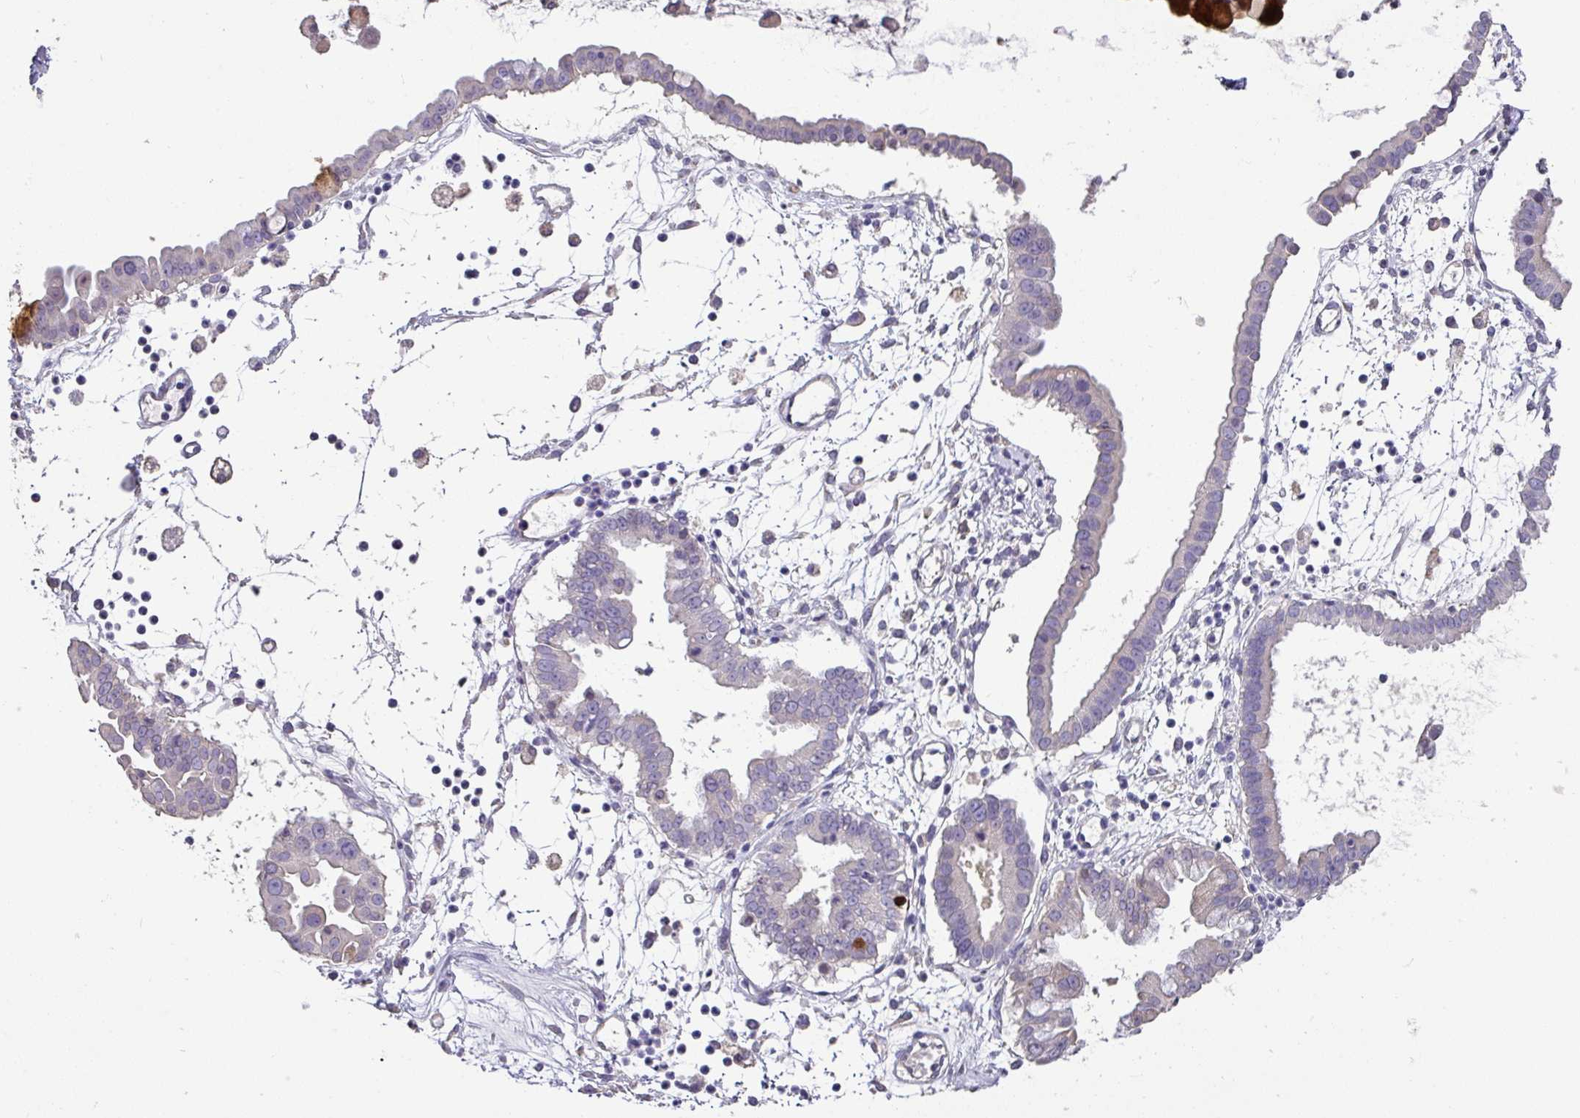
{"staining": {"intensity": "strong", "quantity": "<25%", "location": "cytoplasmic/membranous"}, "tissue": "ovarian cancer", "cell_type": "Tumor cells", "image_type": "cancer", "snomed": [{"axis": "morphology", "description": "Cystadenocarcinoma, mucinous, NOS"}, {"axis": "topography", "description": "Ovary"}], "caption": "Mucinous cystadenocarcinoma (ovarian) was stained to show a protein in brown. There is medium levels of strong cytoplasmic/membranous staining in approximately <25% of tumor cells. (DAB (3,3'-diaminobenzidine) IHC with brightfield microscopy, high magnification).", "gene": "ZG16", "patient": {"sex": "female", "age": 61}}